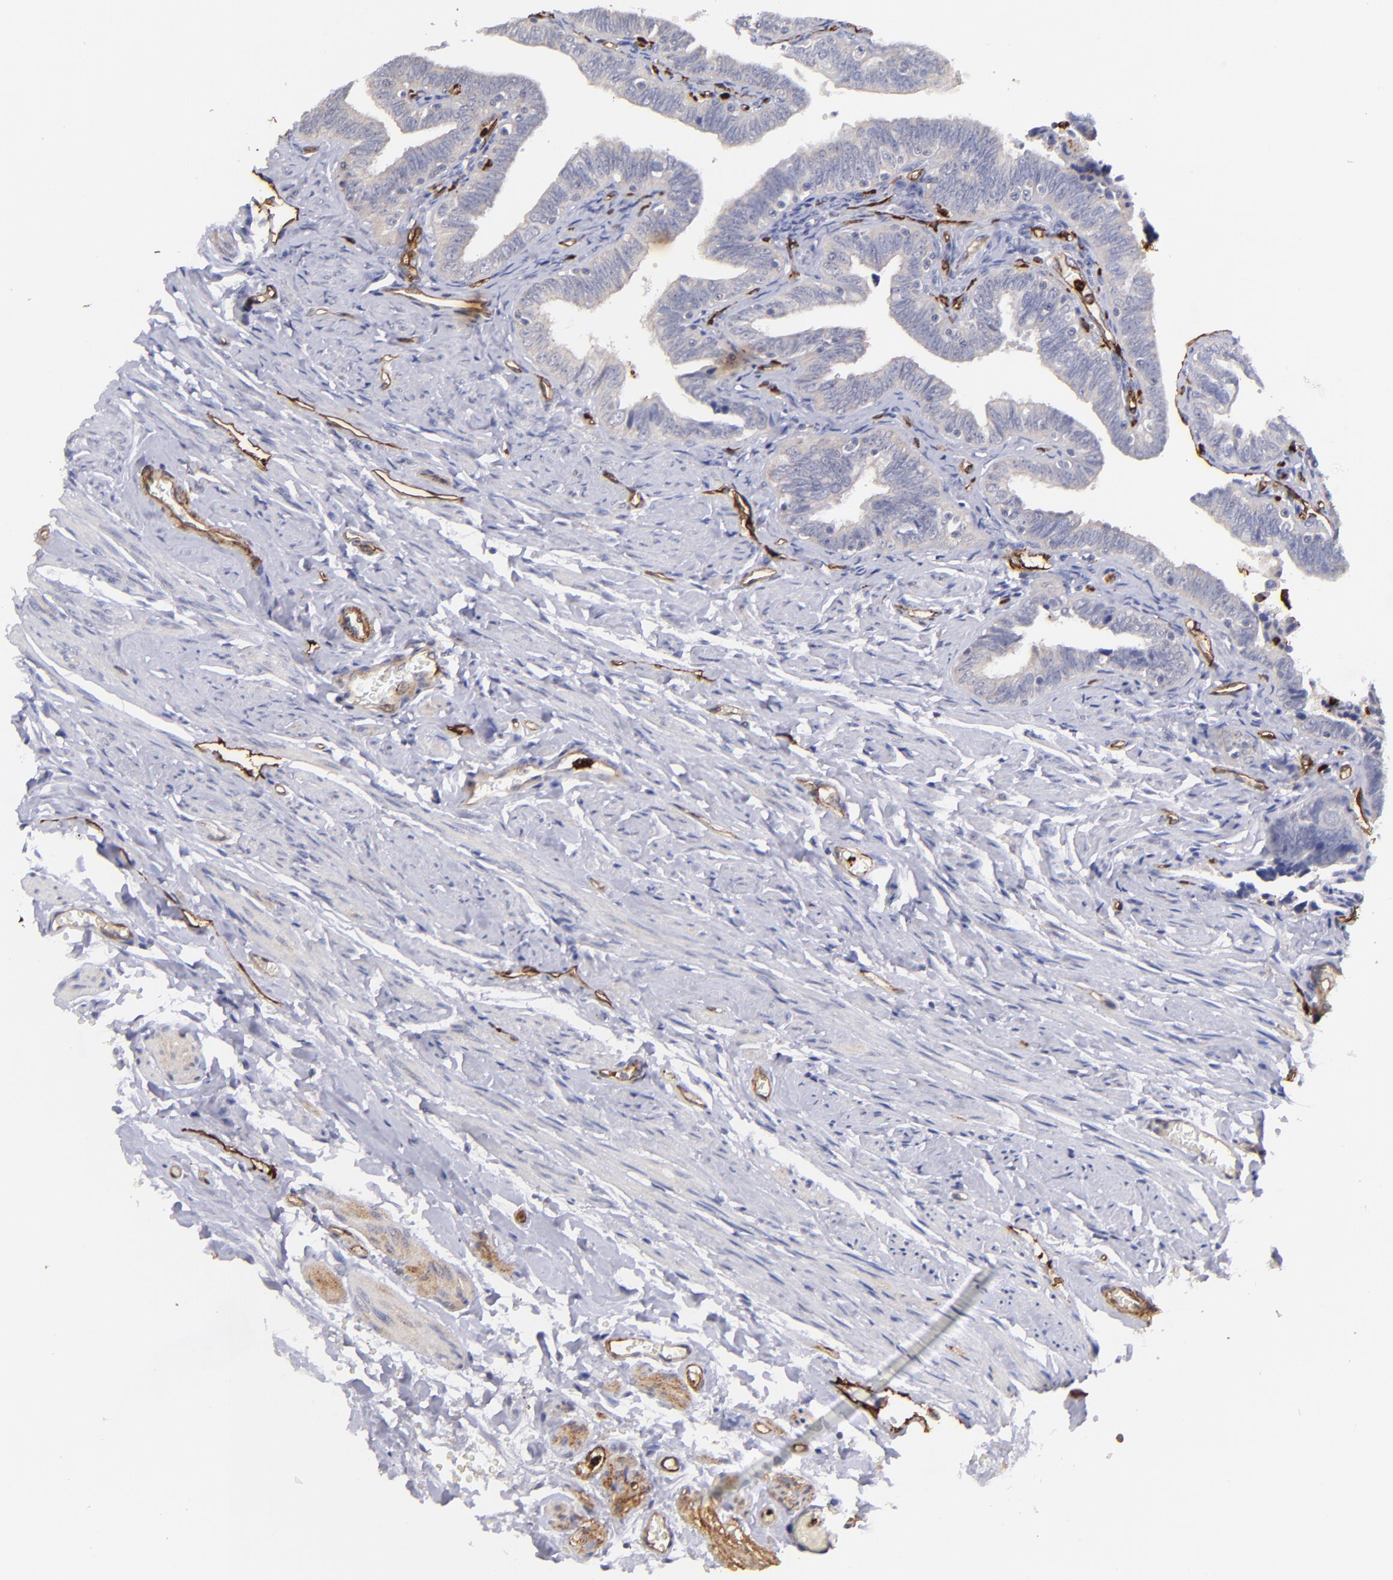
{"staining": {"intensity": "negative", "quantity": "none", "location": "none"}, "tissue": "fallopian tube", "cell_type": "Glandular cells", "image_type": "normal", "snomed": [{"axis": "morphology", "description": "Normal tissue, NOS"}, {"axis": "topography", "description": "Fallopian tube"}, {"axis": "topography", "description": "Ovary"}], "caption": "Immunohistochemistry image of normal fallopian tube: human fallopian tube stained with DAB (3,3'-diaminobenzidine) displays no significant protein staining in glandular cells.", "gene": "DYSF", "patient": {"sex": "female", "age": 69}}